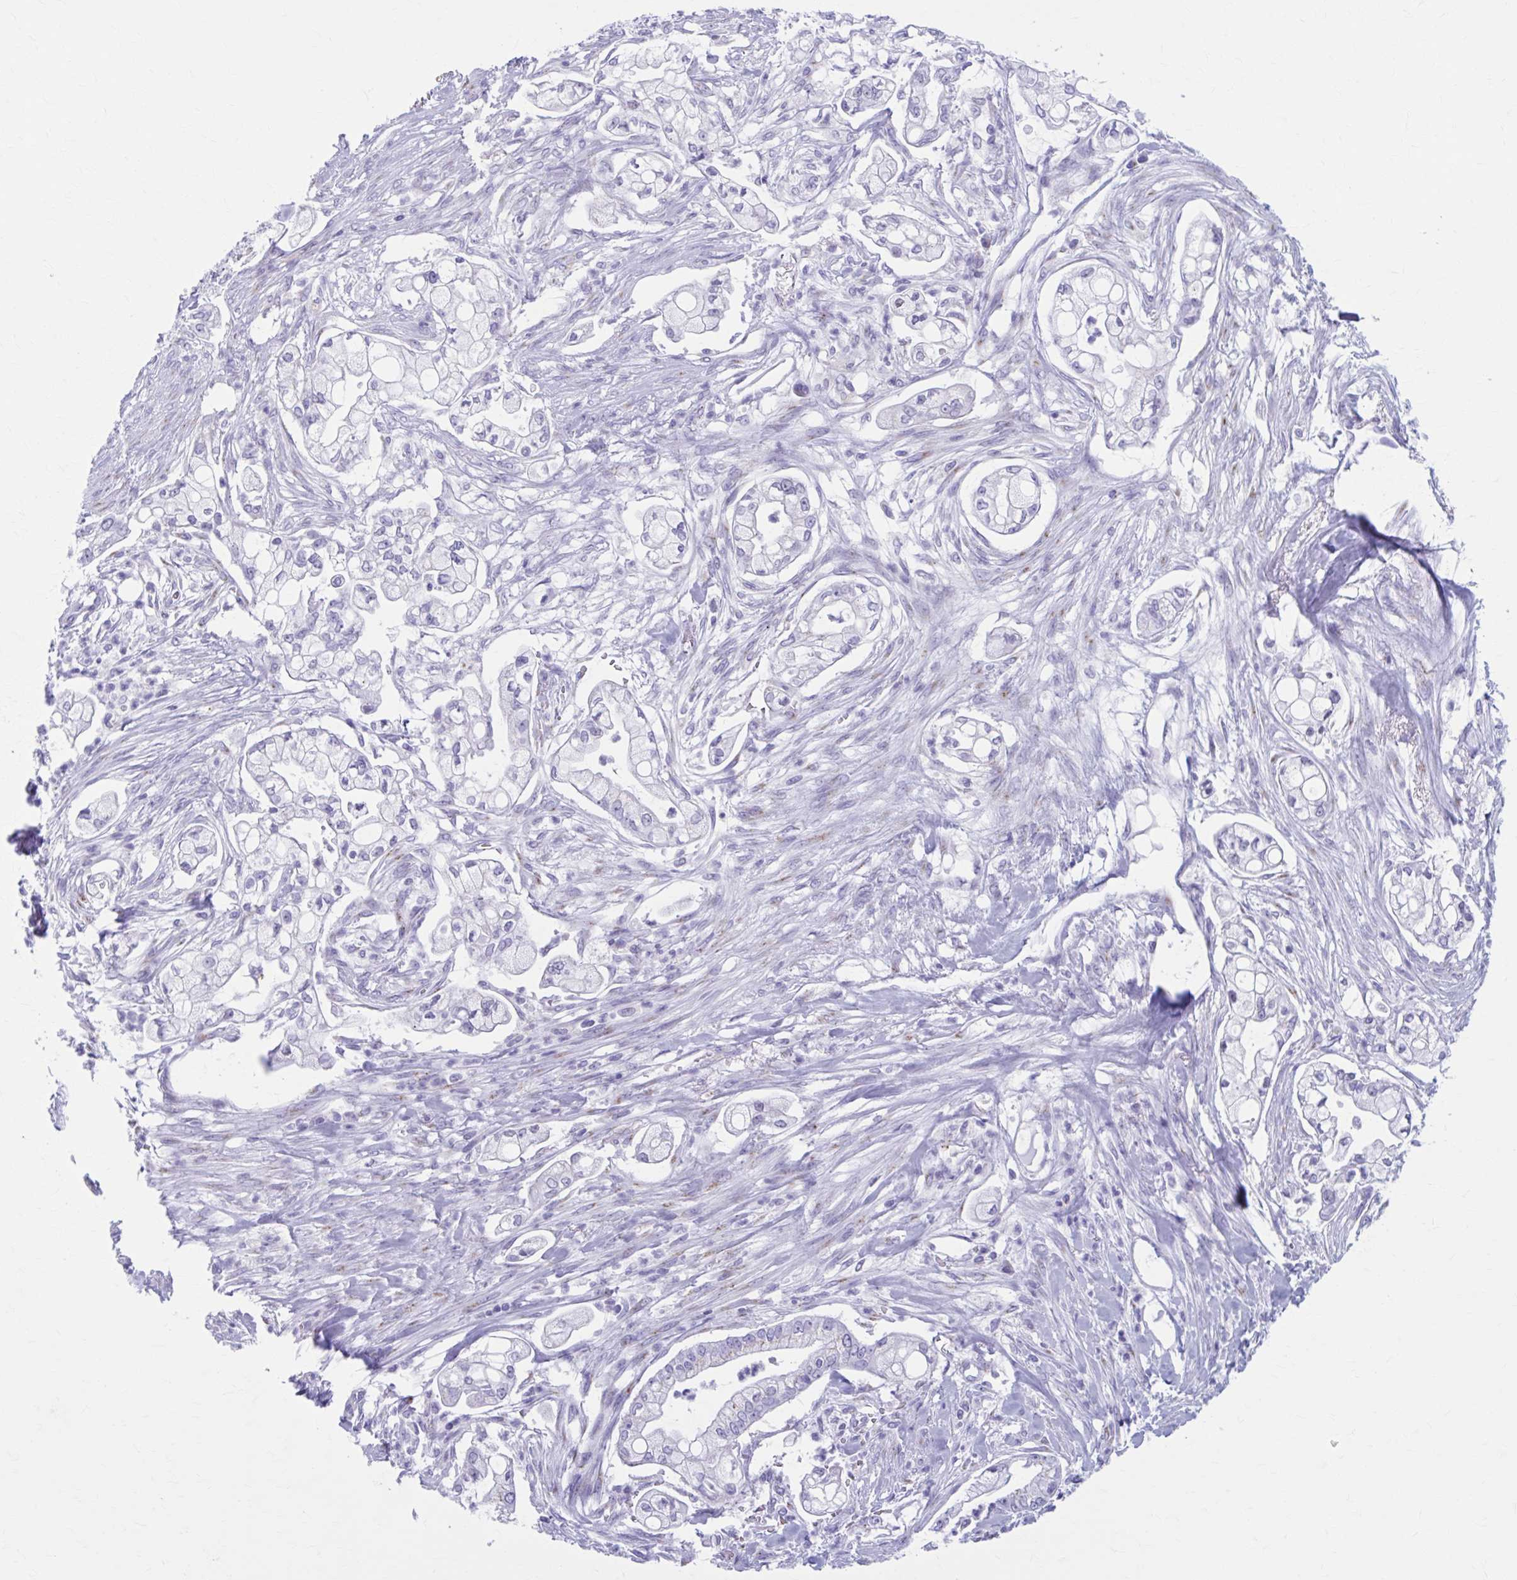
{"staining": {"intensity": "negative", "quantity": "none", "location": "none"}, "tissue": "pancreatic cancer", "cell_type": "Tumor cells", "image_type": "cancer", "snomed": [{"axis": "morphology", "description": "Adenocarcinoma, NOS"}, {"axis": "topography", "description": "Pancreas"}], "caption": "Pancreatic cancer (adenocarcinoma) was stained to show a protein in brown. There is no significant positivity in tumor cells.", "gene": "KCNE2", "patient": {"sex": "female", "age": 69}}